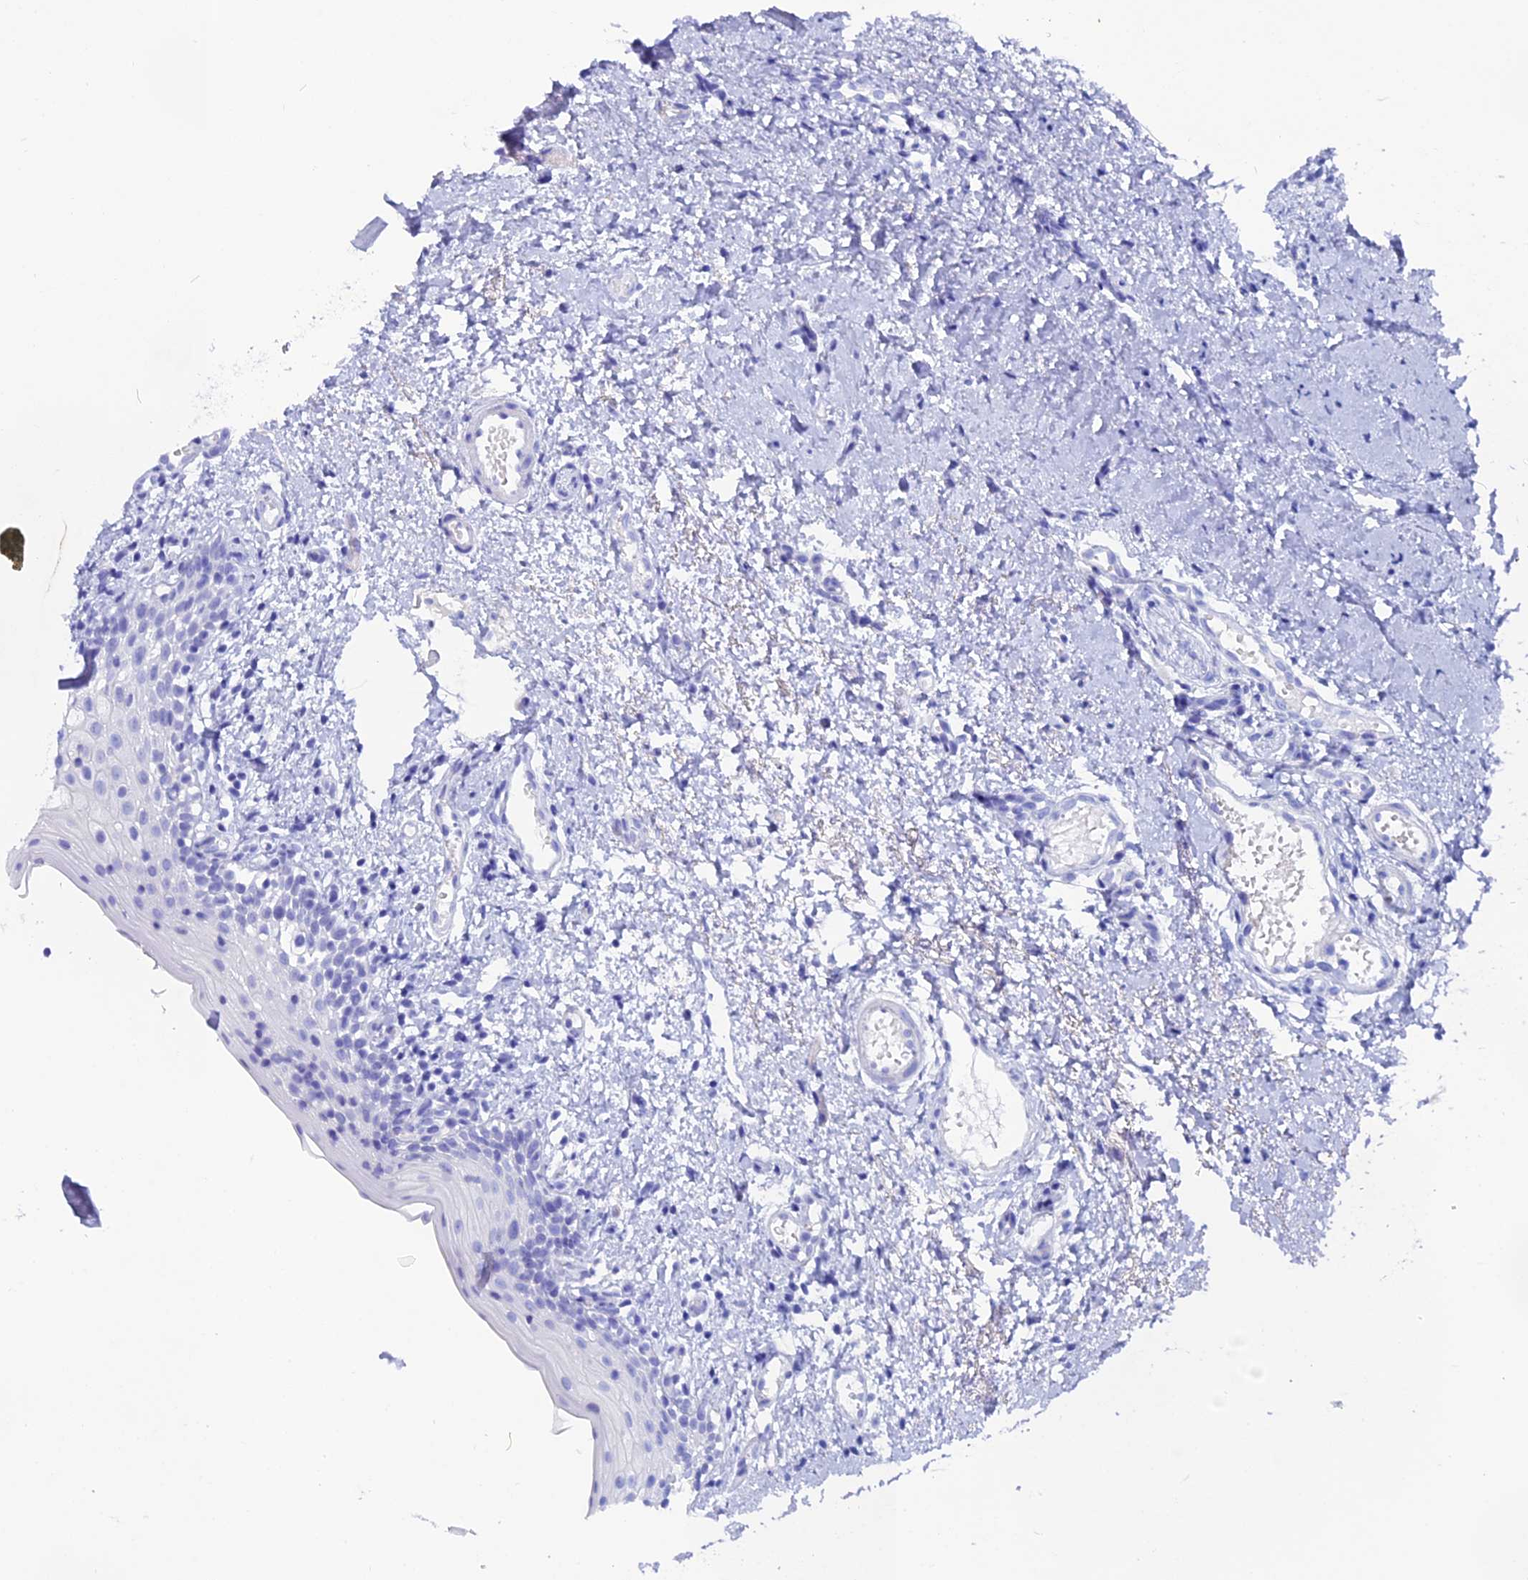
{"staining": {"intensity": "negative", "quantity": "none", "location": "none"}, "tissue": "oral mucosa", "cell_type": "Squamous epithelial cells", "image_type": "normal", "snomed": [{"axis": "morphology", "description": "Normal tissue, NOS"}, {"axis": "topography", "description": "Oral tissue"}], "caption": "Immunohistochemistry image of unremarkable oral mucosa: human oral mucosa stained with DAB shows no significant protein staining in squamous epithelial cells.", "gene": "ANKRD29", "patient": {"sex": "female", "age": 13}}